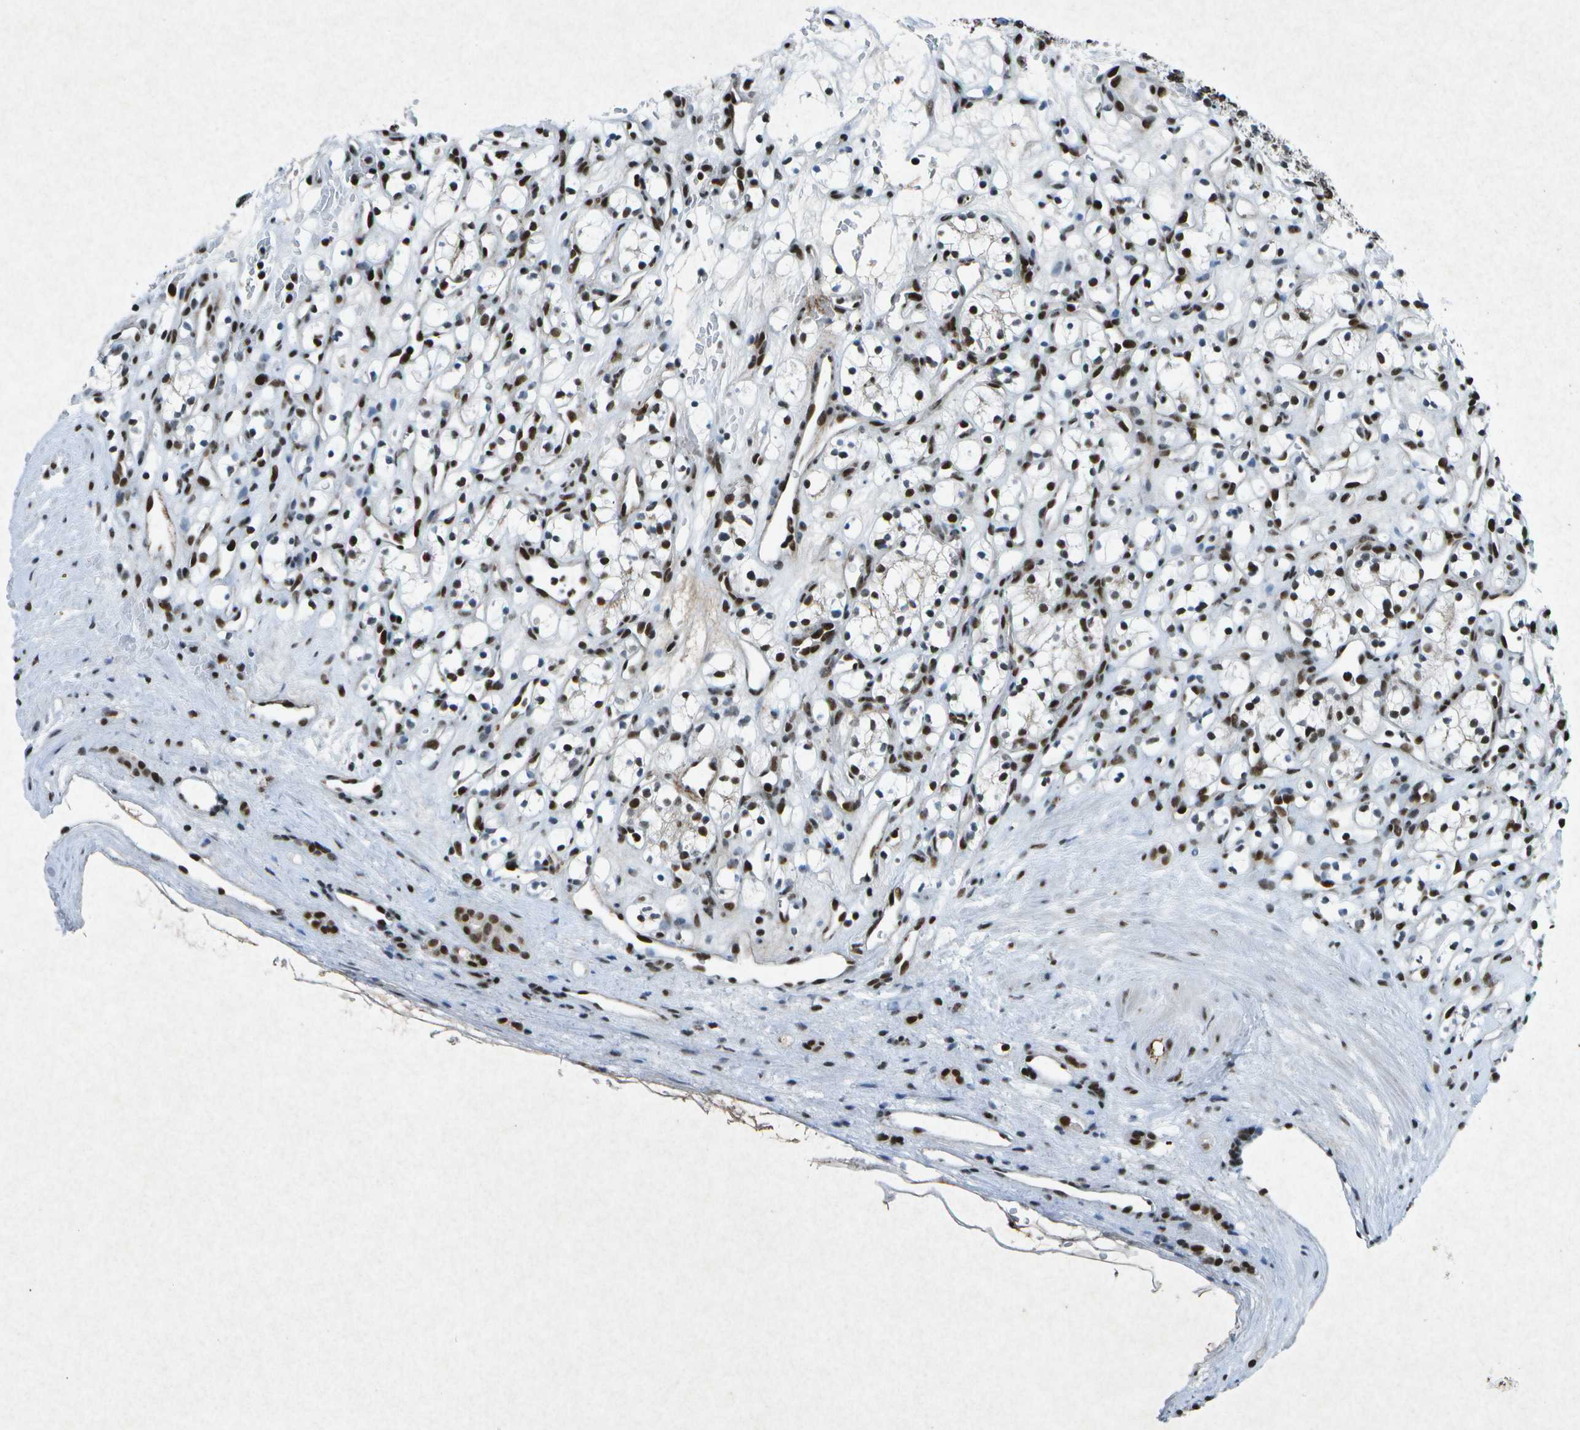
{"staining": {"intensity": "strong", "quantity": ">75%", "location": "nuclear"}, "tissue": "renal cancer", "cell_type": "Tumor cells", "image_type": "cancer", "snomed": [{"axis": "morphology", "description": "Adenocarcinoma, NOS"}, {"axis": "topography", "description": "Kidney"}], "caption": "Tumor cells reveal high levels of strong nuclear staining in approximately >75% of cells in human renal cancer (adenocarcinoma).", "gene": "MTA2", "patient": {"sex": "female", "age": 60}}